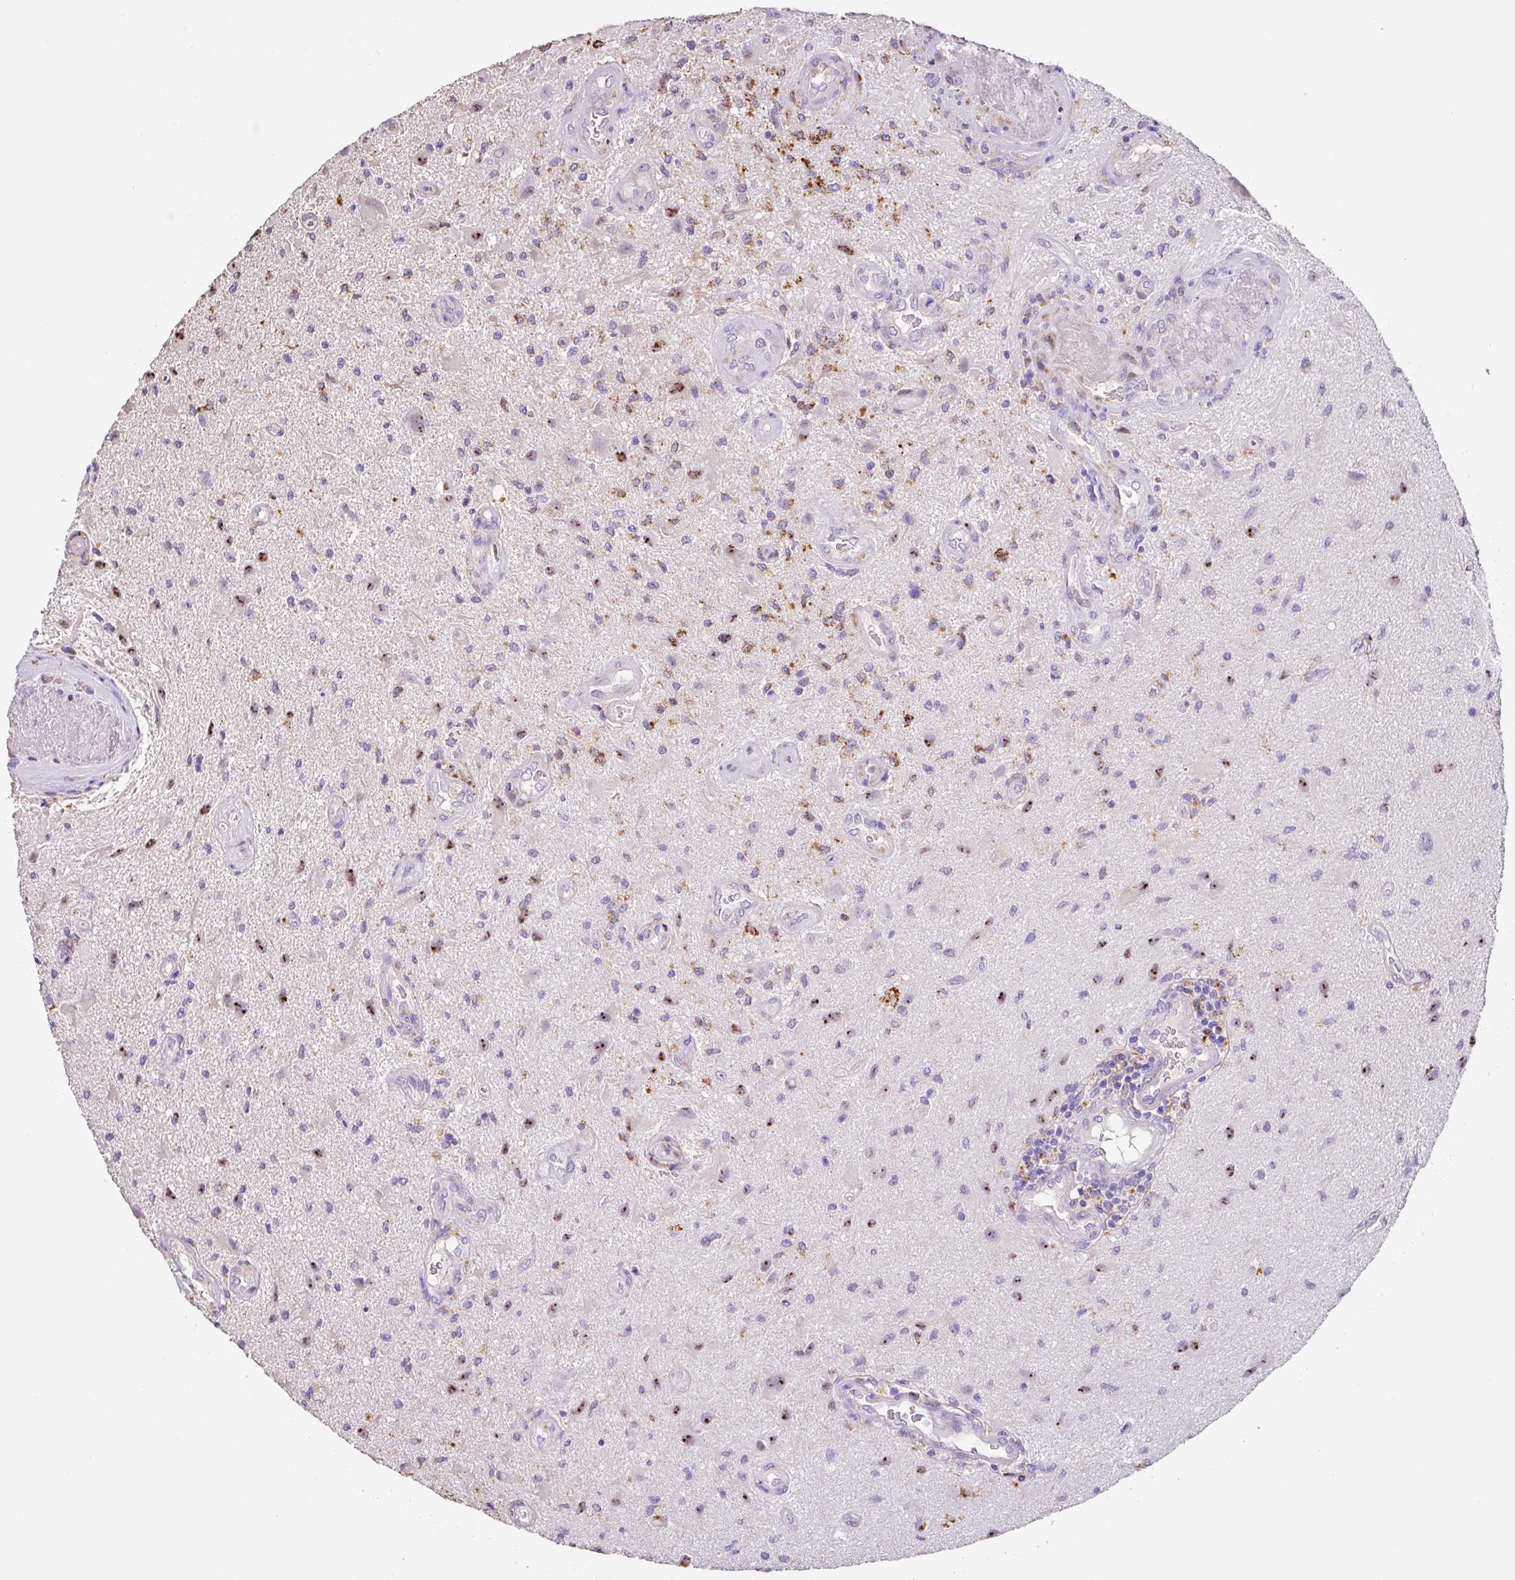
{"staining": {"intensity": "moderate", "quantity": "<25%", "location": "cytoplasmic/membranous,nuclear"}, "tissue": "glioma", "cell_type": "Tumor cells", "image_type": "cancer", "snomed": [{"axis": "morphology", "description": "Glioma, malignant, High grade"}, {"axis": "topography", "description": "Brain"}], "caption": "High-grade glioma (malignant) stained for a protein (brown) demonstrates moderate cytoplasmic/membranous and nuclear positive expression in approximately <25% of tumor cells.", "gene": "ZG16", "patient": {"sex": "male", "age": 67}}